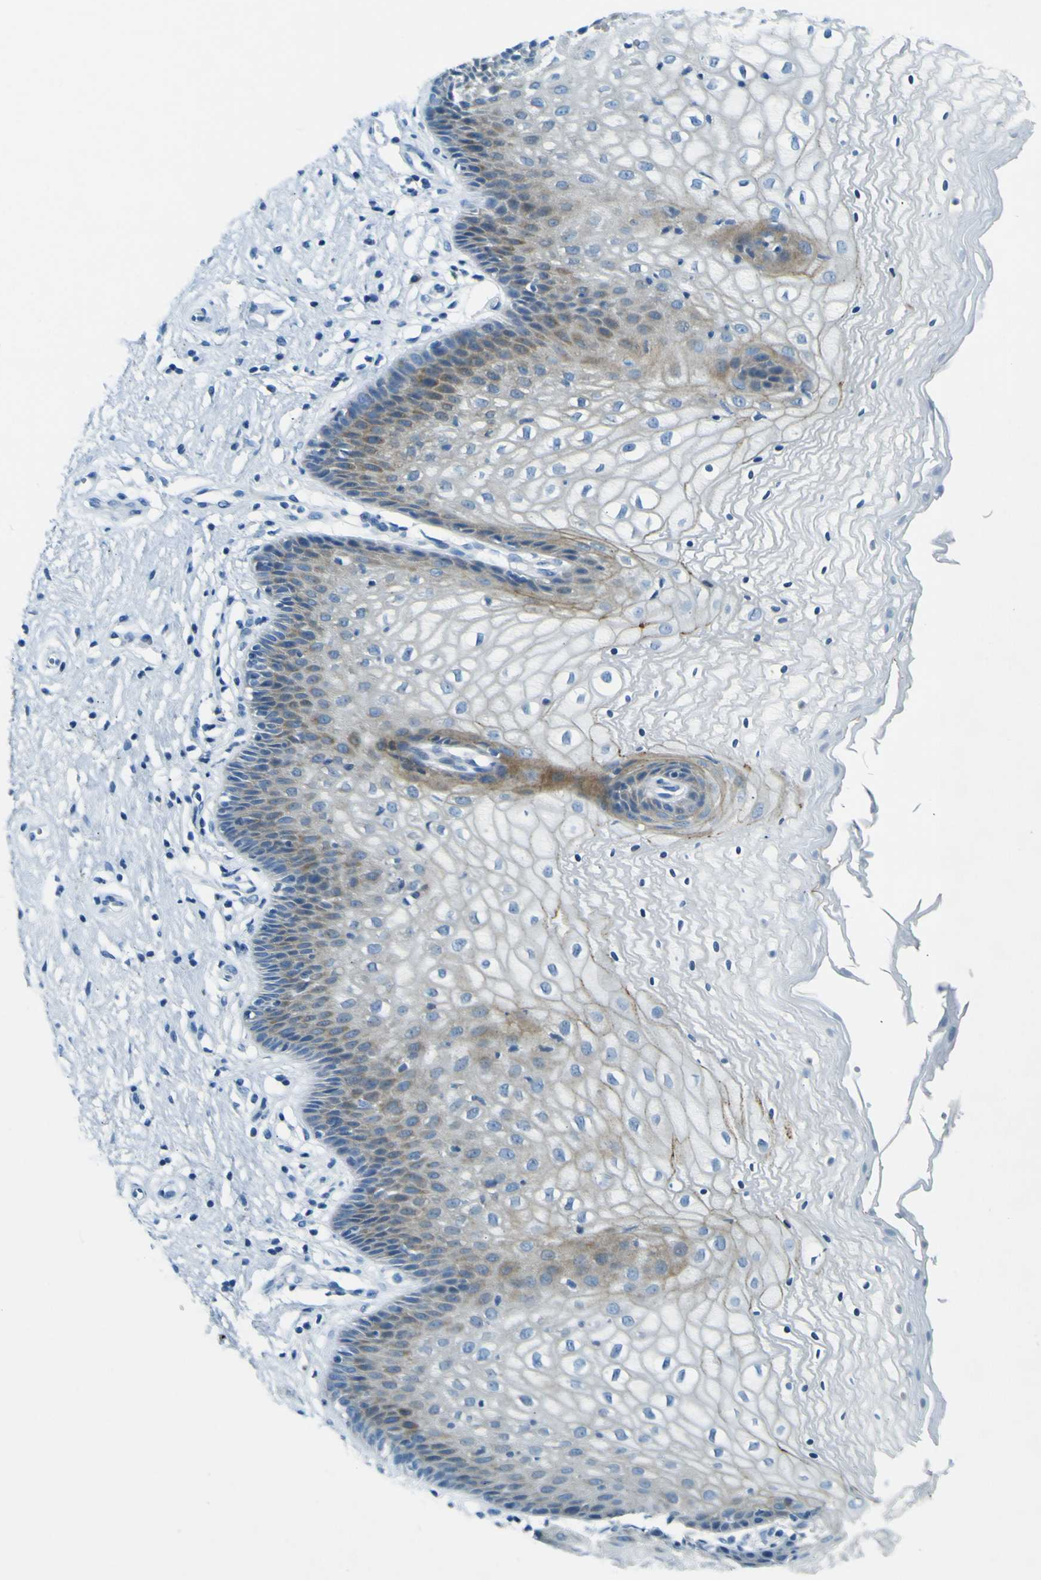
{"staining": {"intensity": "moderate", "quantity": "25%-75%", "location": "cytoplasmic/membranous"}, "tissue": "vagina", "cell_type": "Squamous epithelial cells", "image_type": "normal", "snomed": [{"axis": "morphology", "description": "Normal tissue, NOS"}, {"axis": "topography", "description": "Vagina"}], "caption": "A high-resolution histopathology image shows IHC staining of benign vagina, which reveals moderate cytoplasmic/membranous staining in approximately 25%-75% of squamous epithelial cells.", "gene": "SORCS1", "patient": {"sex": "female", "age": 34}}